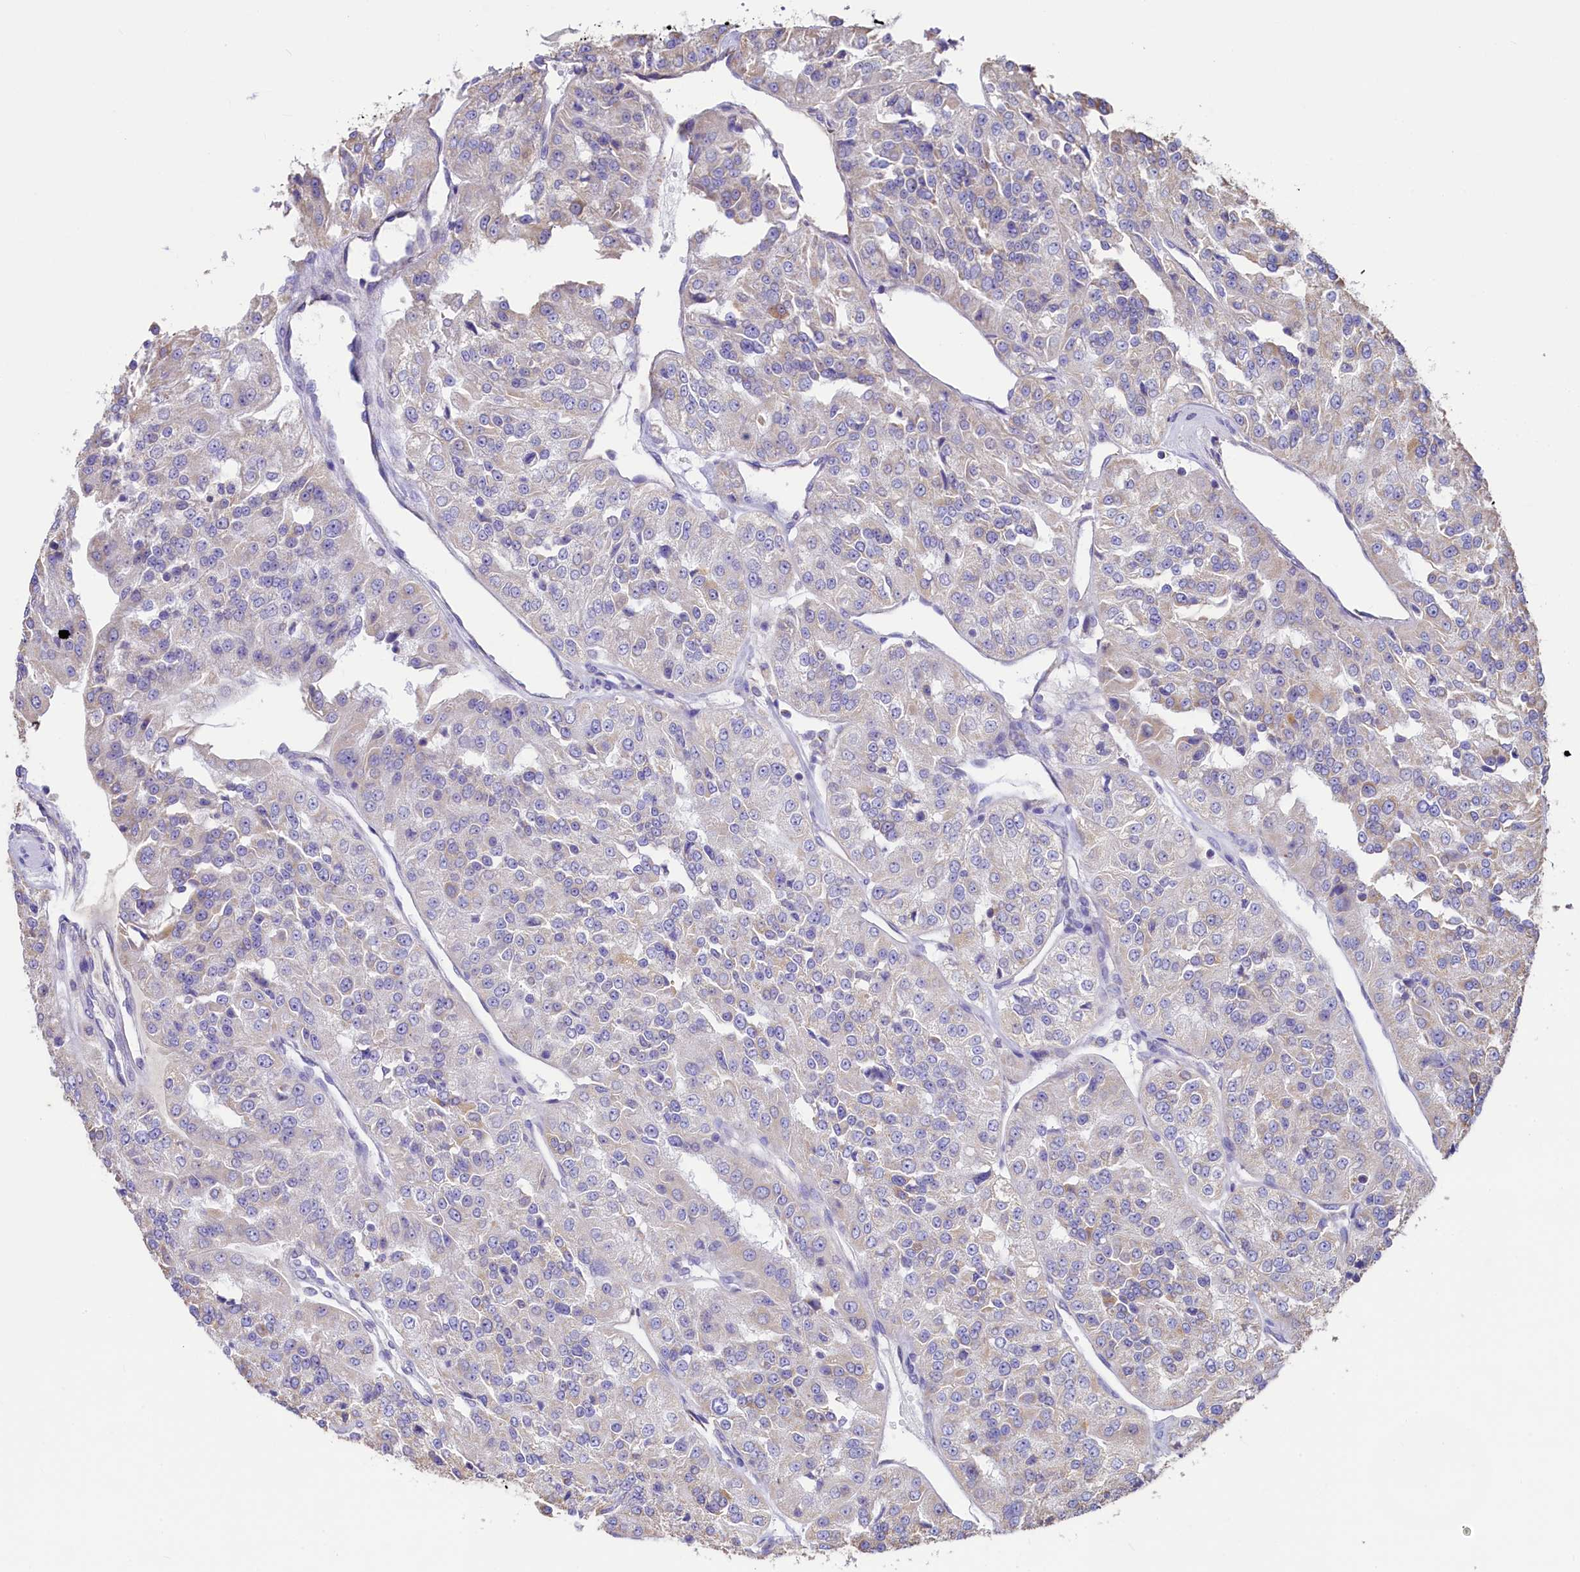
{"staining": {"intensity": "negative", "quantity": "none", "location": "none"}, "tissue": "renal cancer", "cell_type": "Tumor cells", "image_type": "cancer", "snomed": [{"axis": "morphology", "description": "Adenocarcinoma, NOS"}, {"axis": "topography", "description": "Kidney"}], "caption": "Renal cancer was stained to show a protein in brown. There is no significant staining in tumor cells. (Immunohistochemistry, brightfield microscopy, high magnification).", "gene": "IDH3A", "patient": {"sex": "female", "age": 63}}